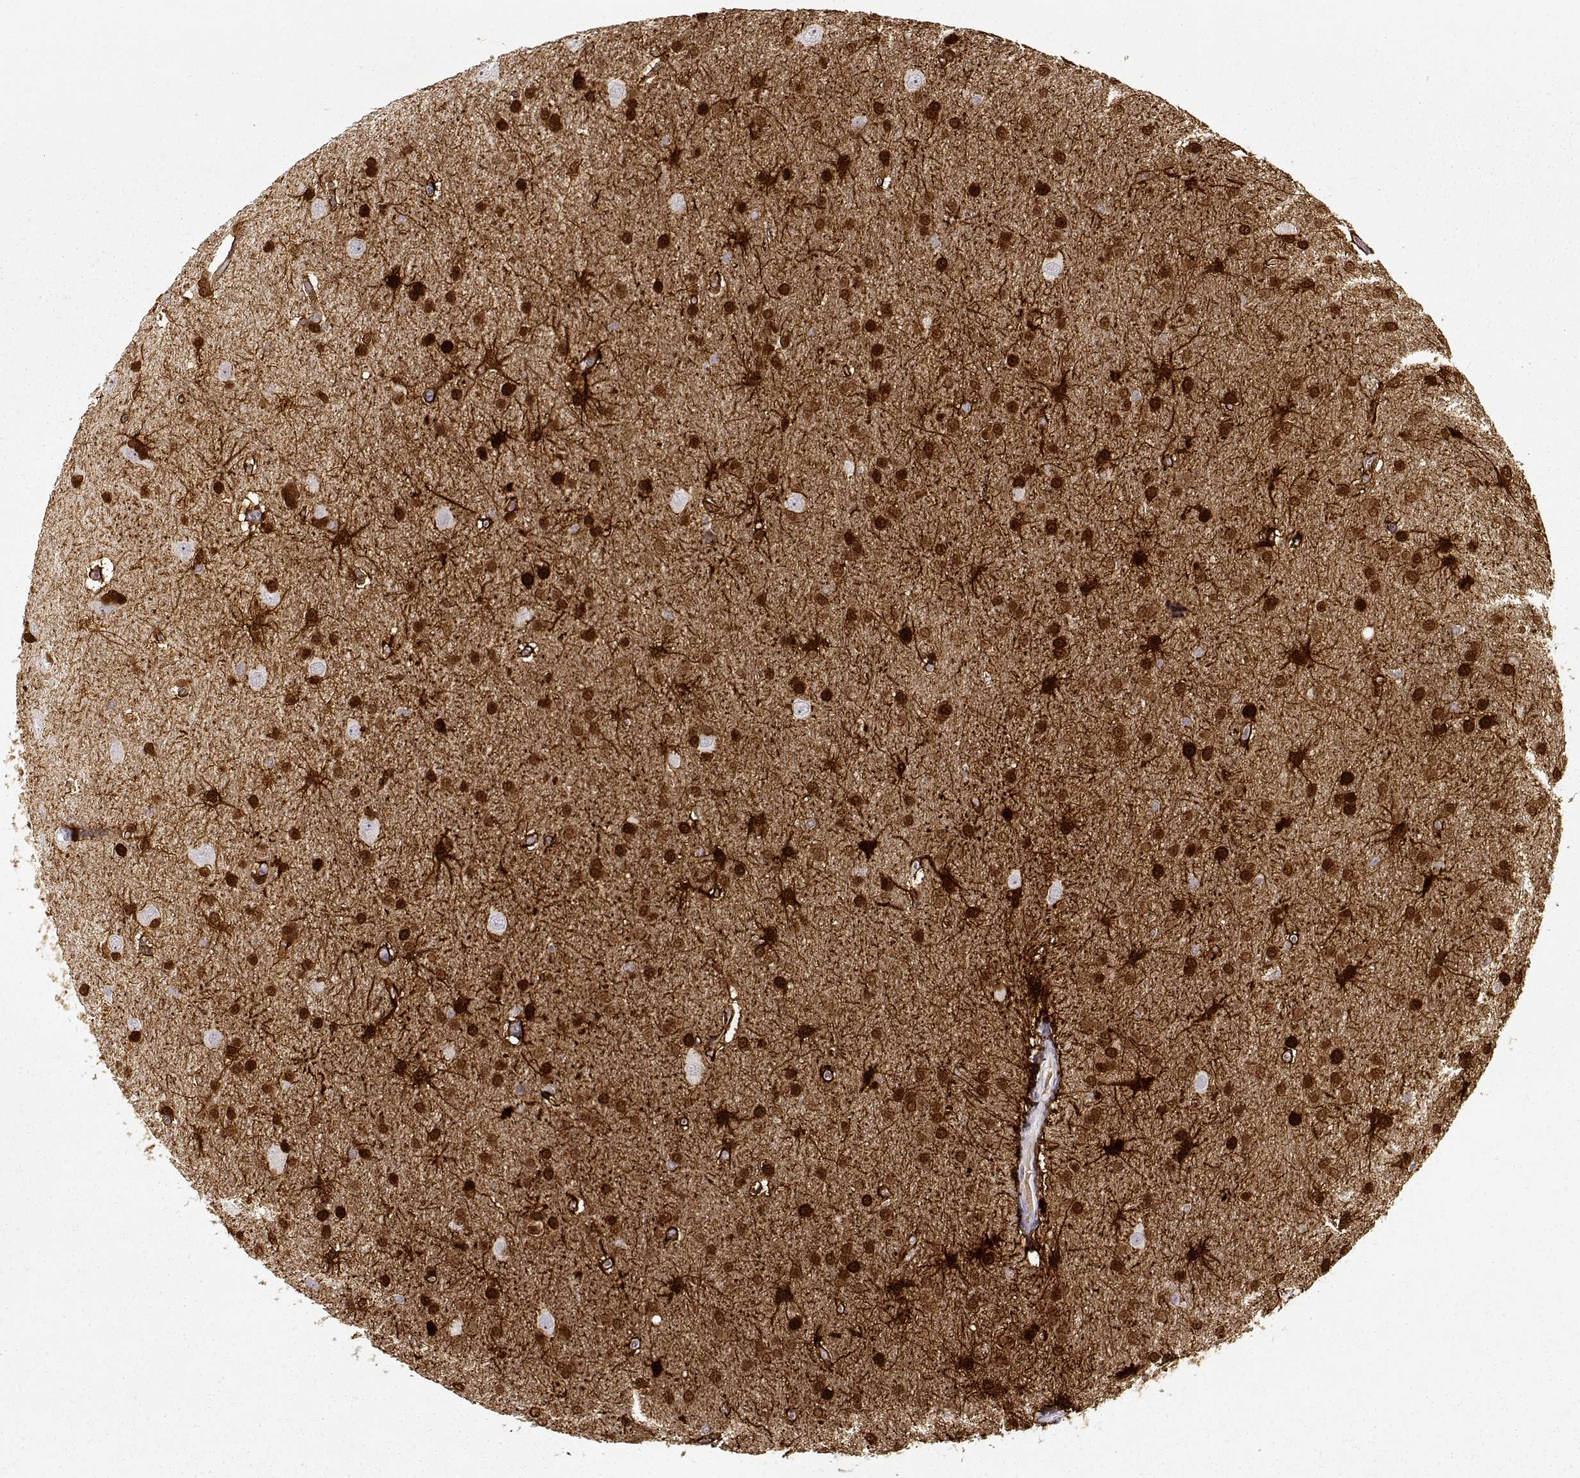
{"staining": {"intensity": "moderate", "quantity": ">75%", "location": "nuclear"}, "tissue": "glioma", "cell_type": "Tumor cells", "image_type": "cancer", "snomed": [{"axis": "morphology", "description": "Glioma, malignant, Low grade"}, {"axis": "topography", "description": "Brain"}], "caption": "IHC micrograph of glioma stained for a protein (brown), which reveals medium levels of moderate nuclear expression in about >75% of tumor cells.", "gene": "S100B", "patient": {"sex": "female", "age": 32}}